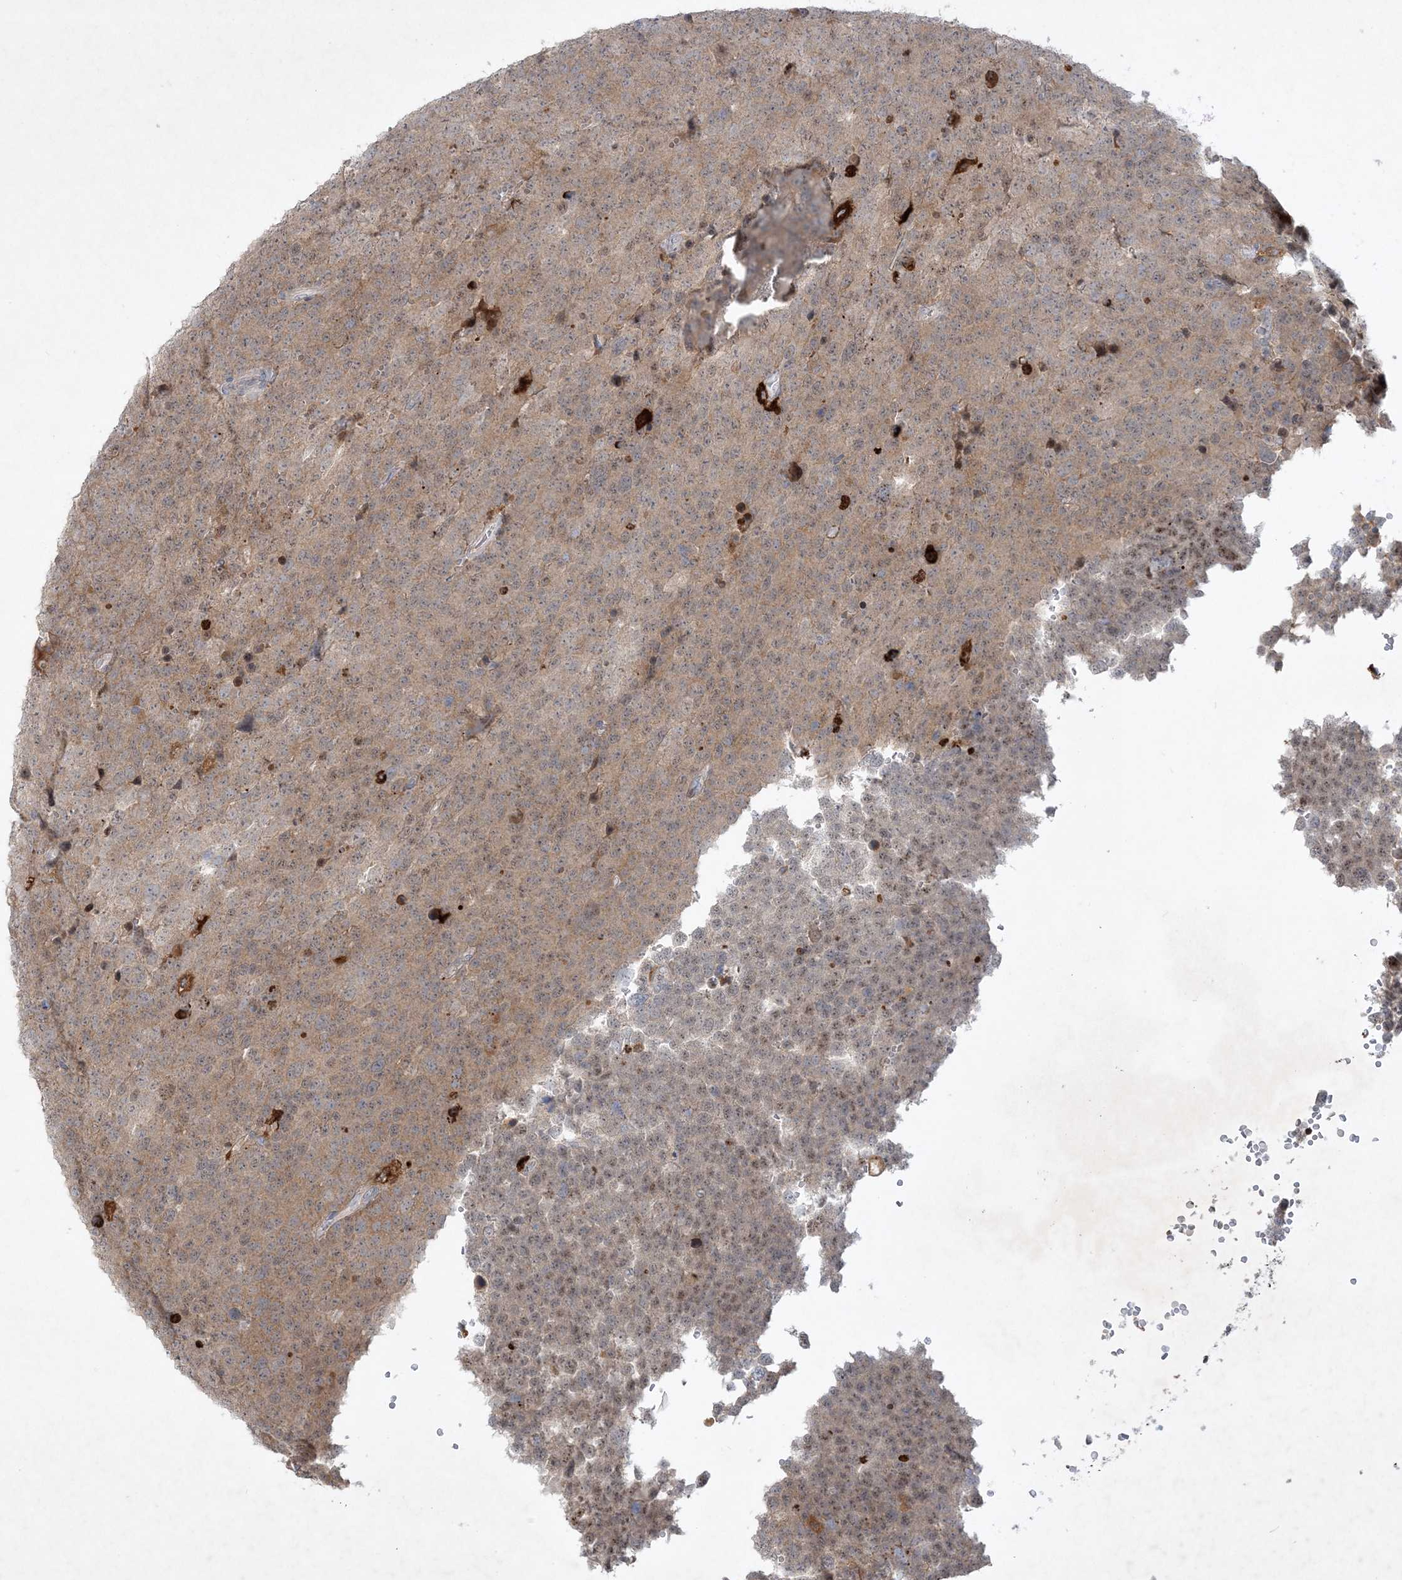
{"staining": {"intensity": "moderate", "quantity": ">75%", "location": "cytoplasmic/membranous,nuclear"}, "tissue": "testis cancer", "cell_type": "Tumor cells", "image_type": "cancer", "snomed": [{"axis": "morphology", "description": "Seminoma, NOS"}, {"axis": "topography", "description": "Testis"}], "caption": "Protein analysis of testis seminoma tissue demonstrates moderate cytoplasmic/membranous and nuclear expression in approximately >75% of tumor cells.", "gene": "THG1L", "patient": {"sex": "male", "age": 71}}